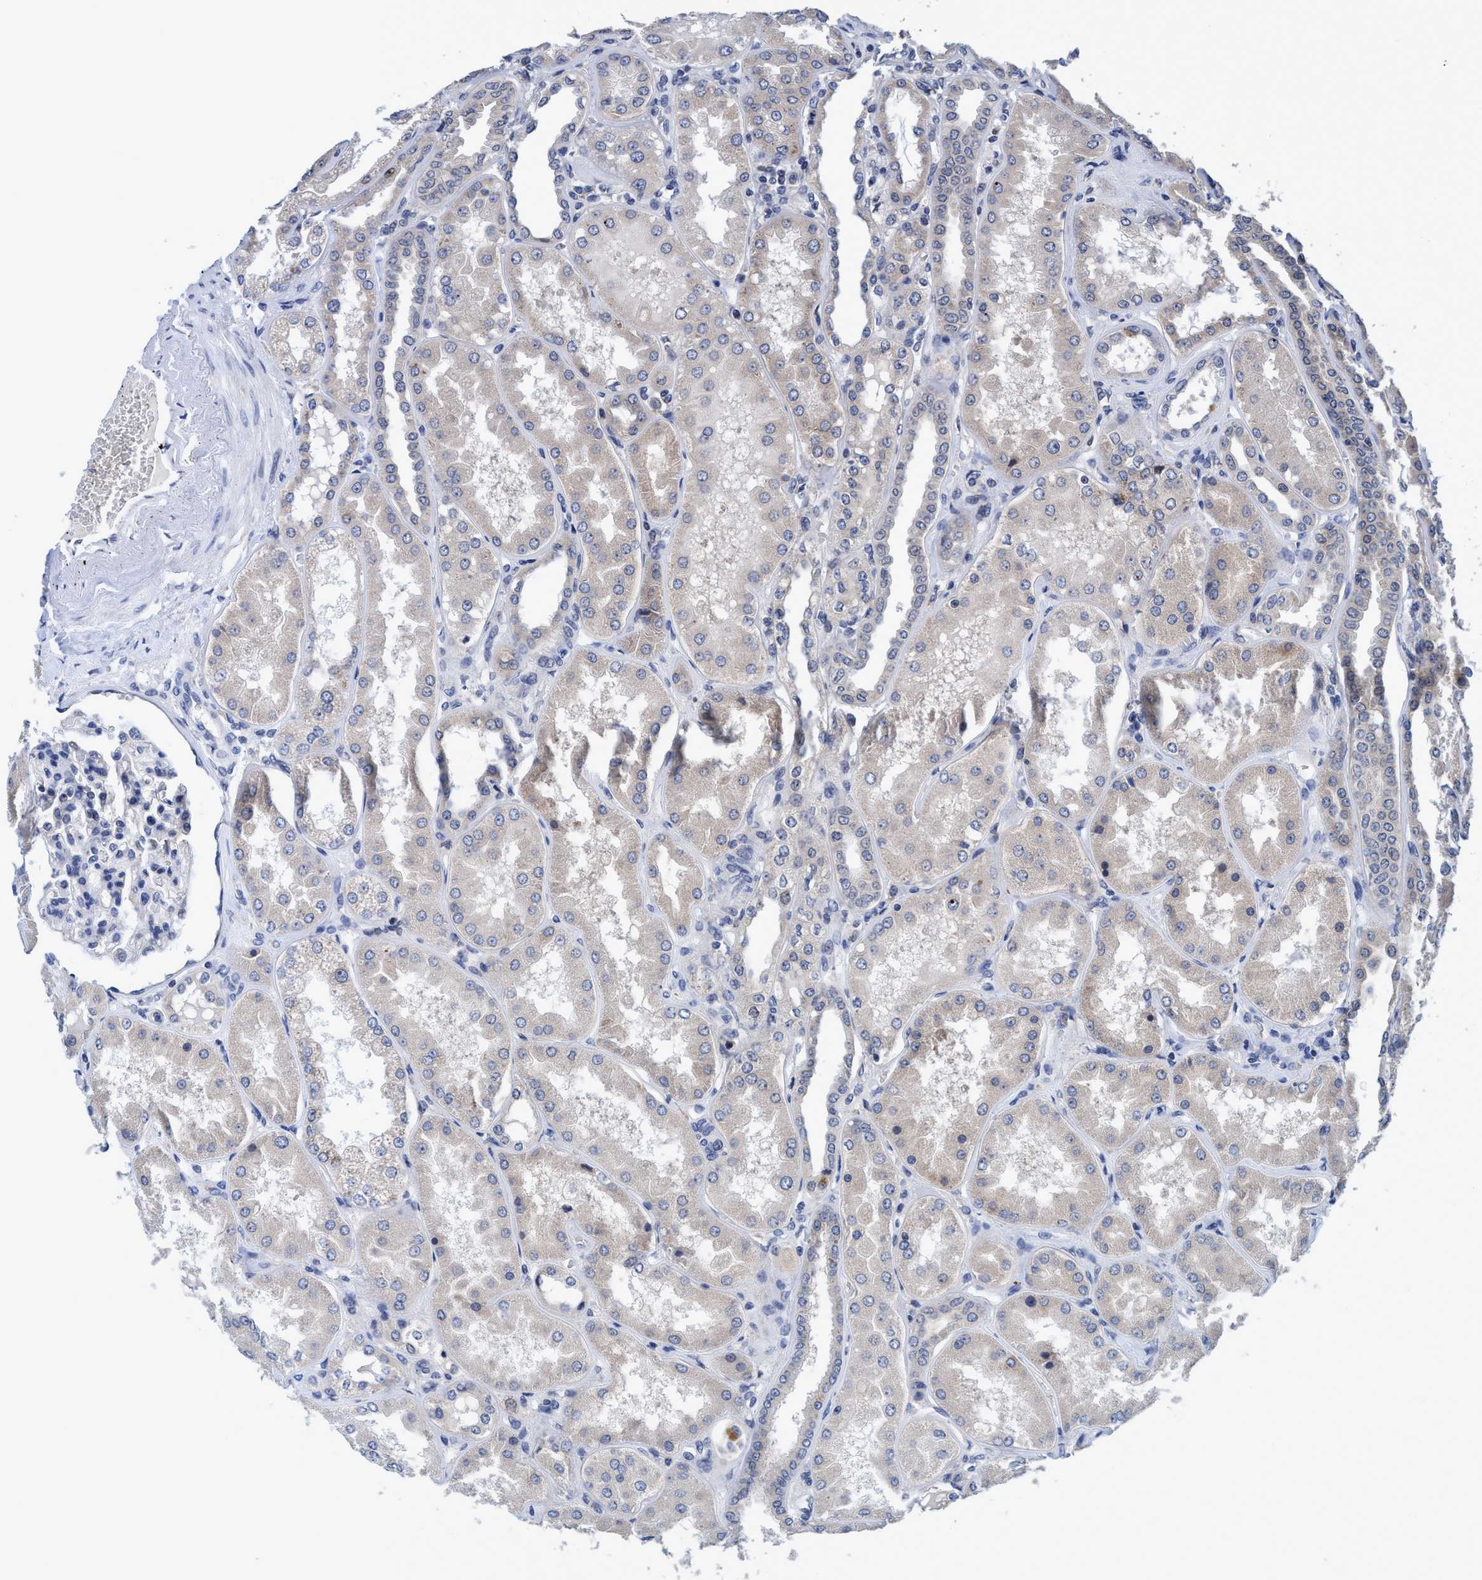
{"staining": {"intensity": "negative", "quantity": "none", "location": "none"}, "tissue": "kidney", "cell_type": "Cells in glomeruli", "image_type": "normal", "snomed": [{"axis": "morphology", "description": "Normal tissue, NOS"}, {"axis": "topography", "description": "Kidney"}], "caption": "IHC of normal kidney shows no positivity in cells in glomeruli. Brightfield microscopy of immunohistochemistry stained with DAB (brown) and hematoxylin (blue), captured at high magnification.", "gene": "CALCOCO2", "patient": {"sex": "female", "age": 56}}